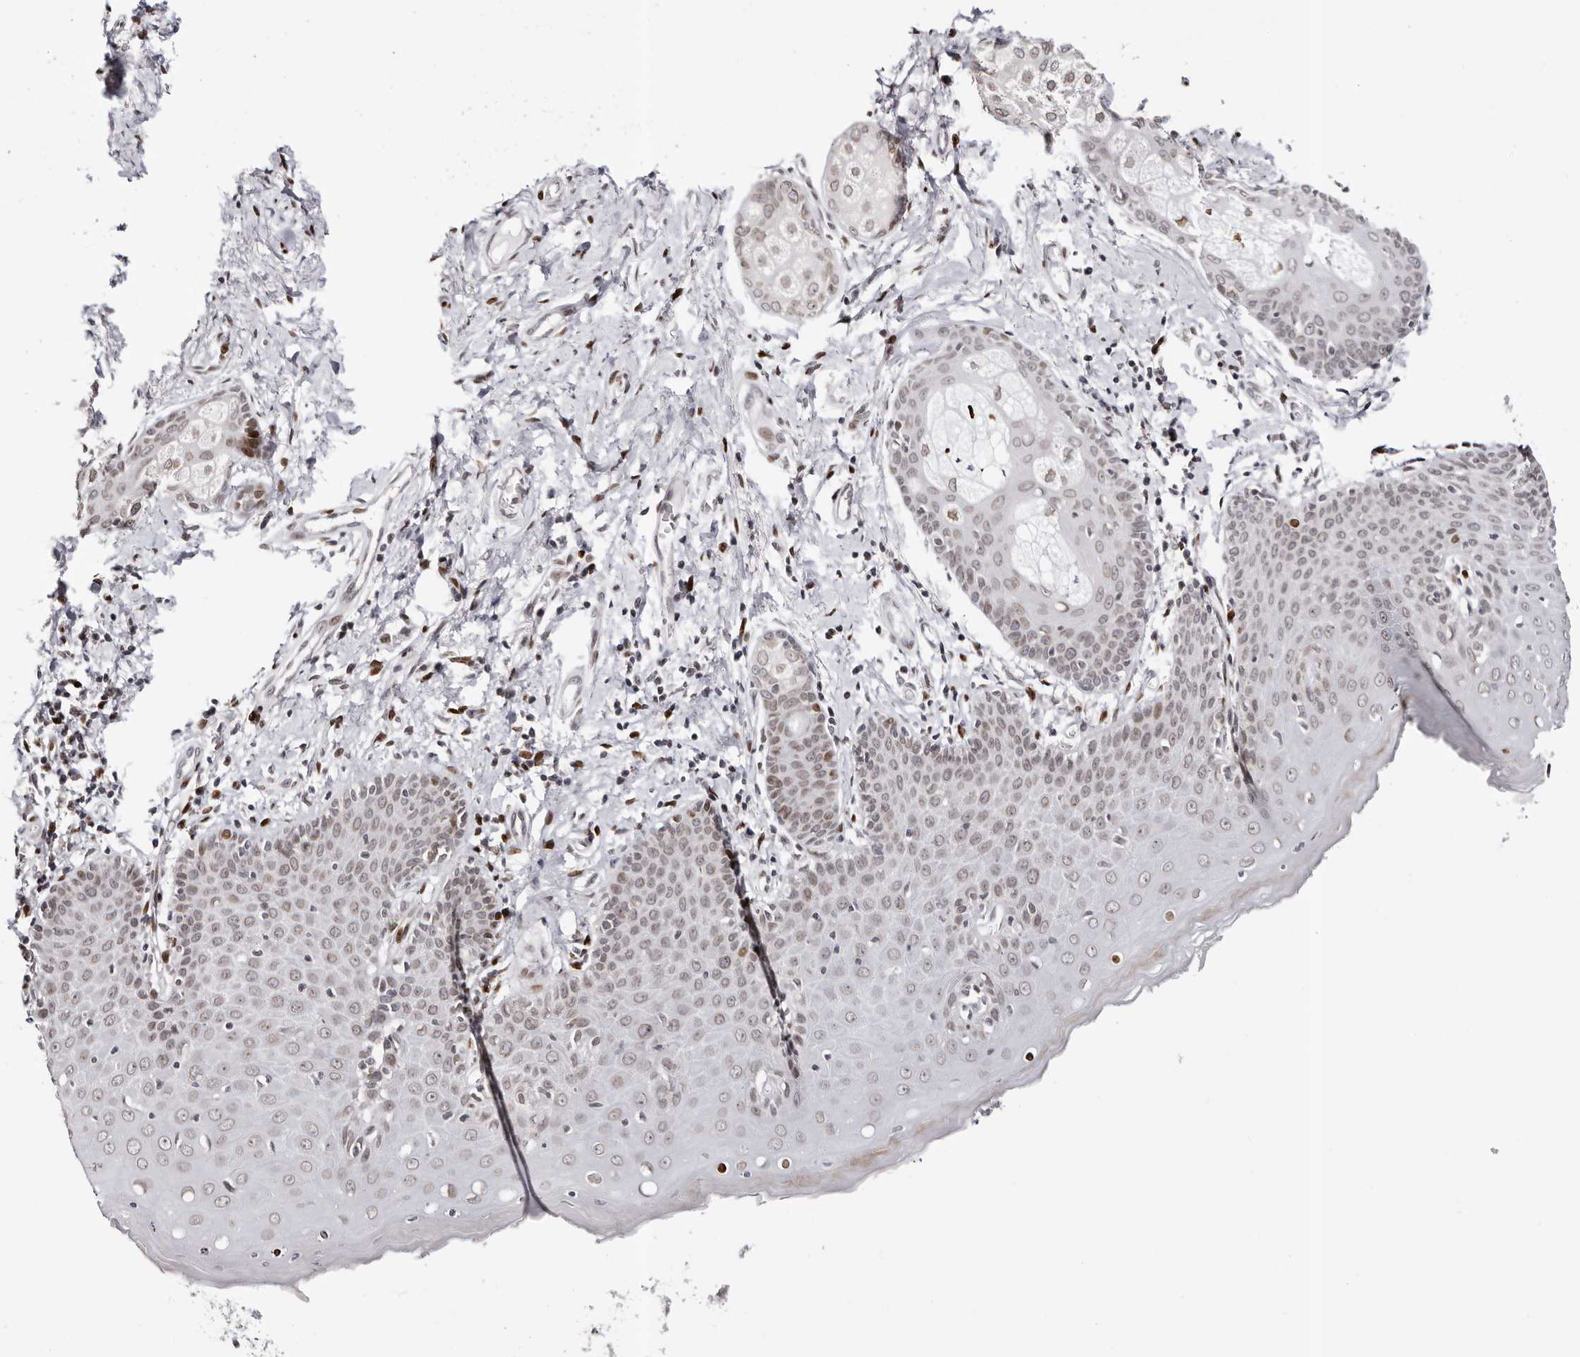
{"staining": {"intensity": "moderate", "quantity": "25%-75%", "location": "cytoplasmic/membranous,nuclear"}, "tissue": "skin", "cell_type": "Epidermal cells", "image_type": "normal", "snomed": [{"axis": "morphology", "description": "Normal tissue, NOS"}, {"axis": "topography", "description": "Vulva"}], "caption": "Protein expression analysis of normal skin reveals moderate cytoplasmic/membranous,nuclear expression in approximately 25%-75% of epidermal cells.", "gene": "NUP153", "patient": {"sex": "female", "age": 66}}